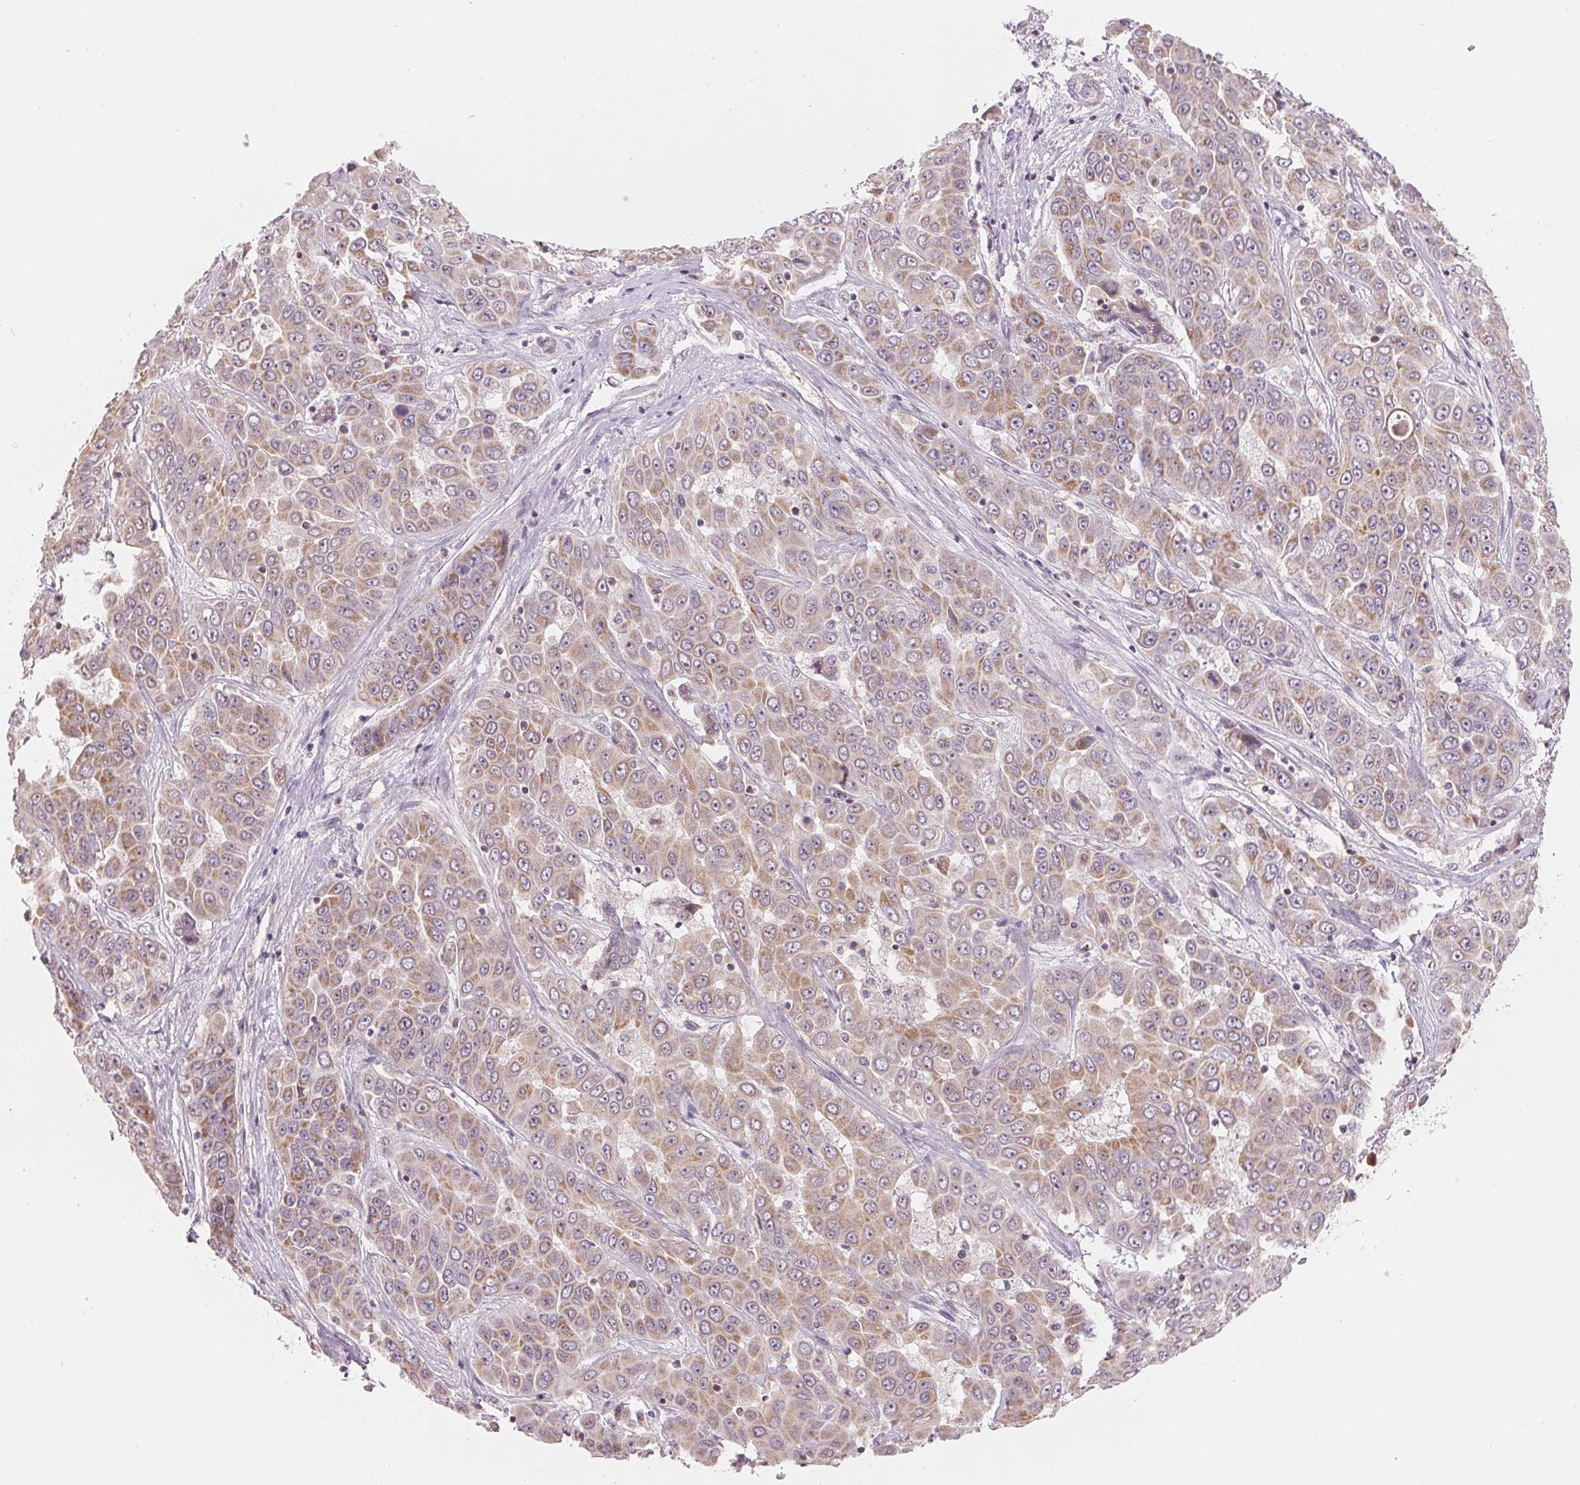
{"staining": {"intensity": "weak", "quantity": "<25%", "location": "cytoplasmic/membranous"}, "tissue": "liver cancer", "cell_type": "Tumor cells", "image_type": "cancer", "snomed": [{"axis": "morphology", "description": "Cholangiocarcinoma"}, {"axis": "topography", "description": "Liver"}], "caption": "Tumor cells are negative for brown protein staining in liver cancer.", "gene": "HINT2", "patient": {"sex": "female", "age": 52}}